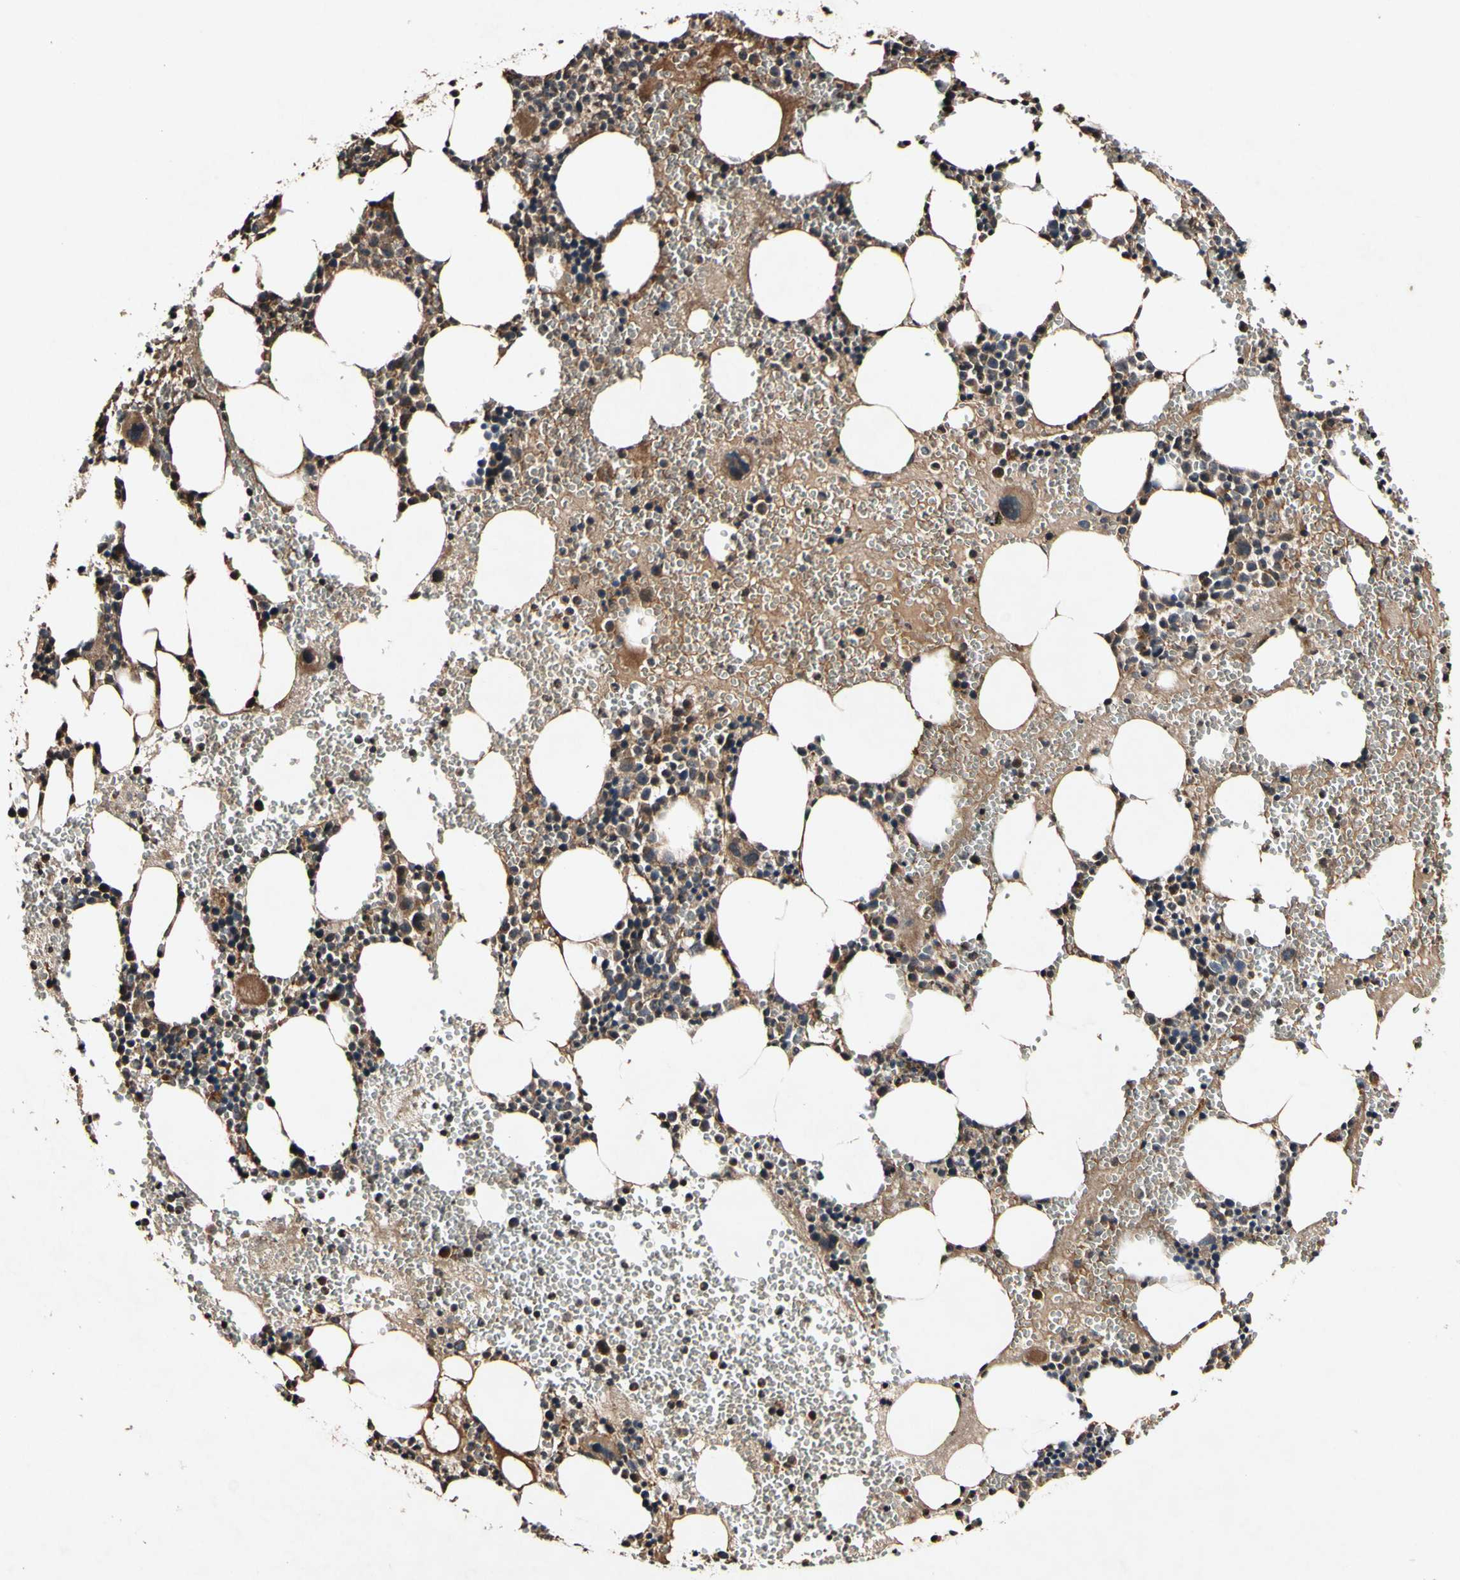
{"staining": {"intensity": "strong", "quantity": "25%-75%", "location": "cytoplasmic/membranous"}, "tissue": "bone marrow", "cell_type": "Hematopoietic cells", "image_type": "normal", "snomed": [{"axis": "morphology", "description": "Normal tissue, NOS"}, {"axis": "morphology", "description": "Inflammation, NOS"}, {"axis": "topography", "description": "Bone marrow"}], "caption": "The immunohistochemical stain shows strong cytoplasmic/membranous expression in hematopoietic cells of unremarkable bone marrow.", "gene": "PLAT", "patient": {"sex": "female", "age": 76}}